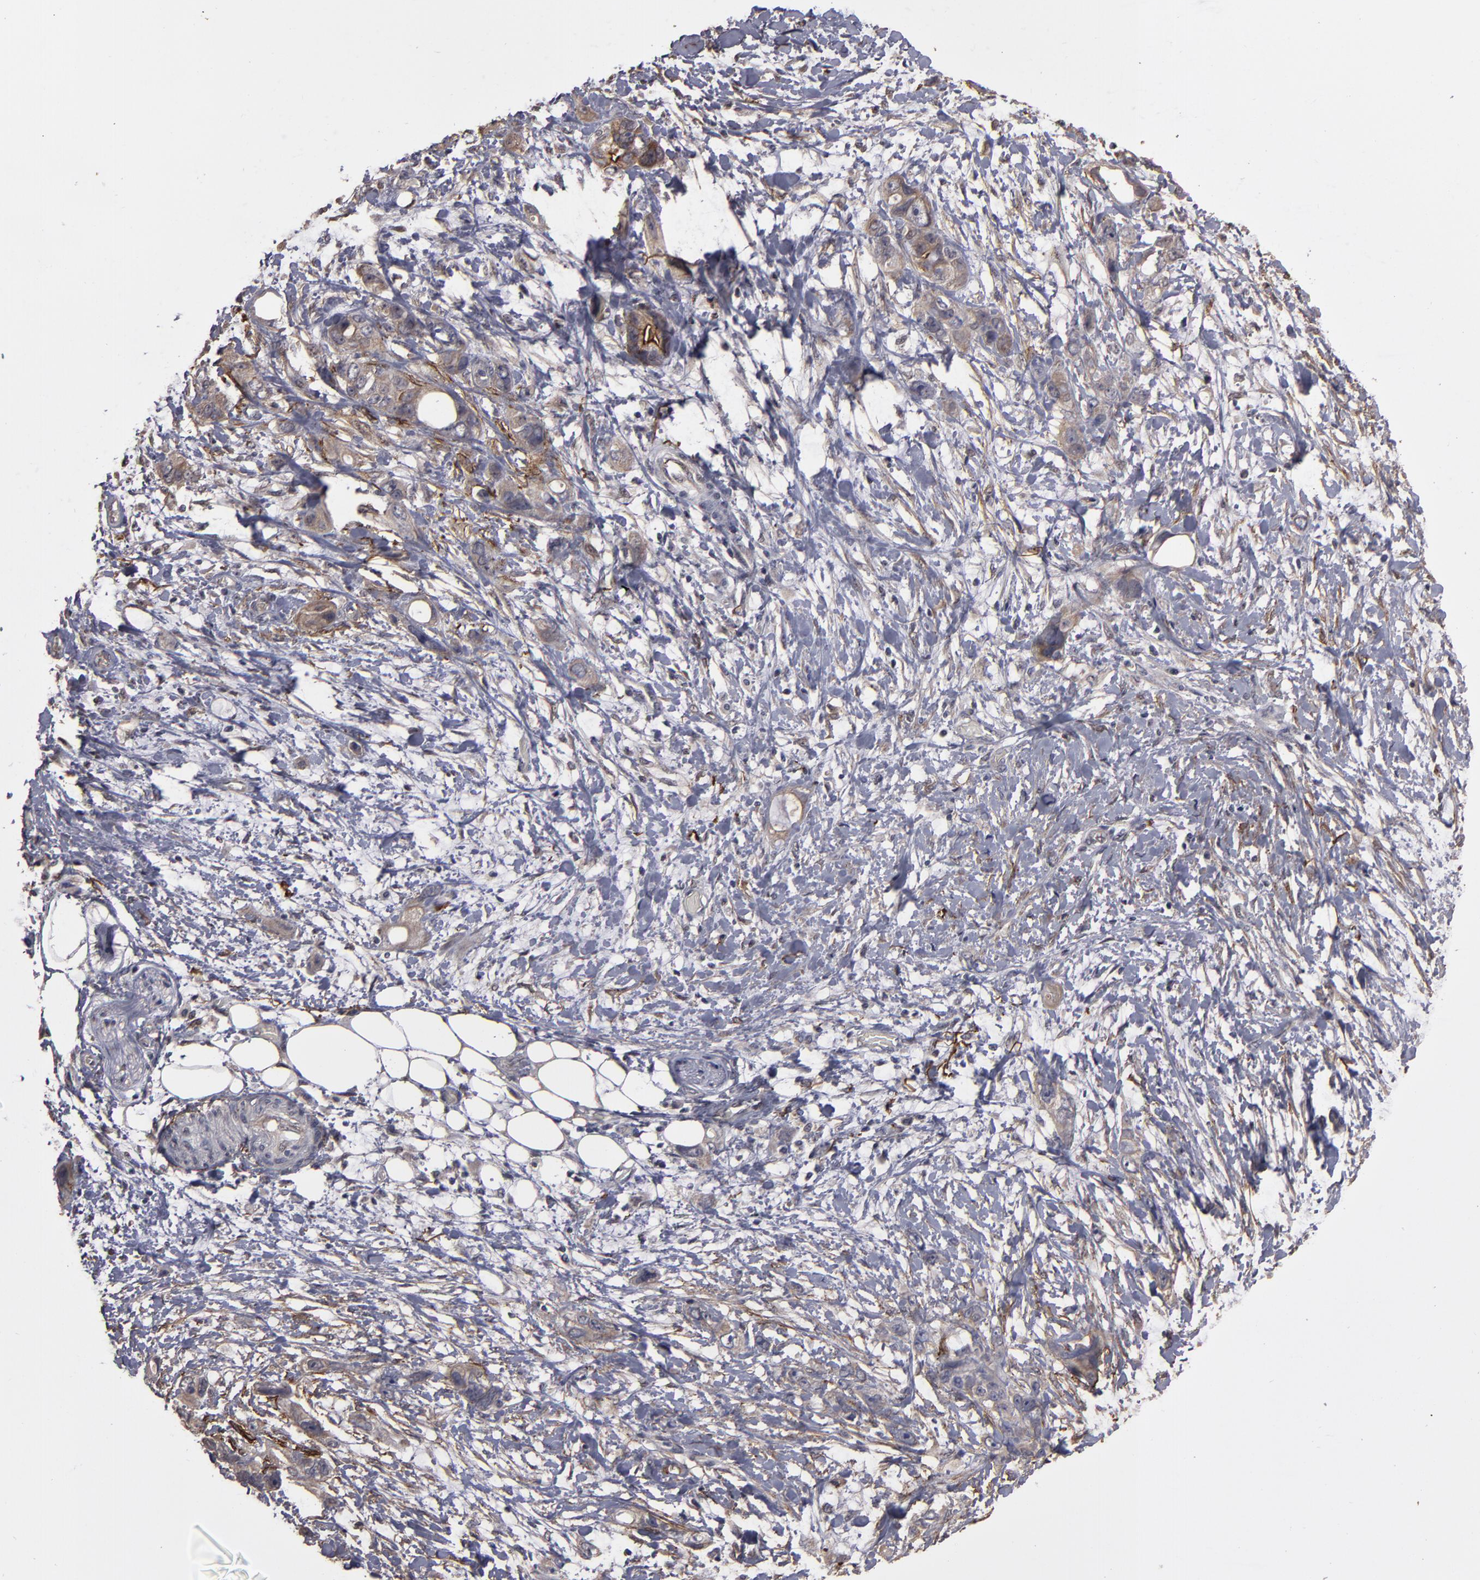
{"staining": {"intensity": "moderate", "quantity": "25%-75%", "location": "cytoplasmic/membranous"}, "tissue": "stomach cancer", "cell_type": "Tumor cells", "image_type": "cancer", "snomed": [{"axis": "morphology", "description": "Adenocarcinoma, NOS"}, {"axis": "topography", "description": "Stomach, upper"}], "caption": "Immunohistochemical staining of stomach cancer shows moderate cytoplasmic/membranous protein positivity in about 25%-75% of tumor cells.", "gene": "CD55", "patient": {"sex": "male", "age": 47}}